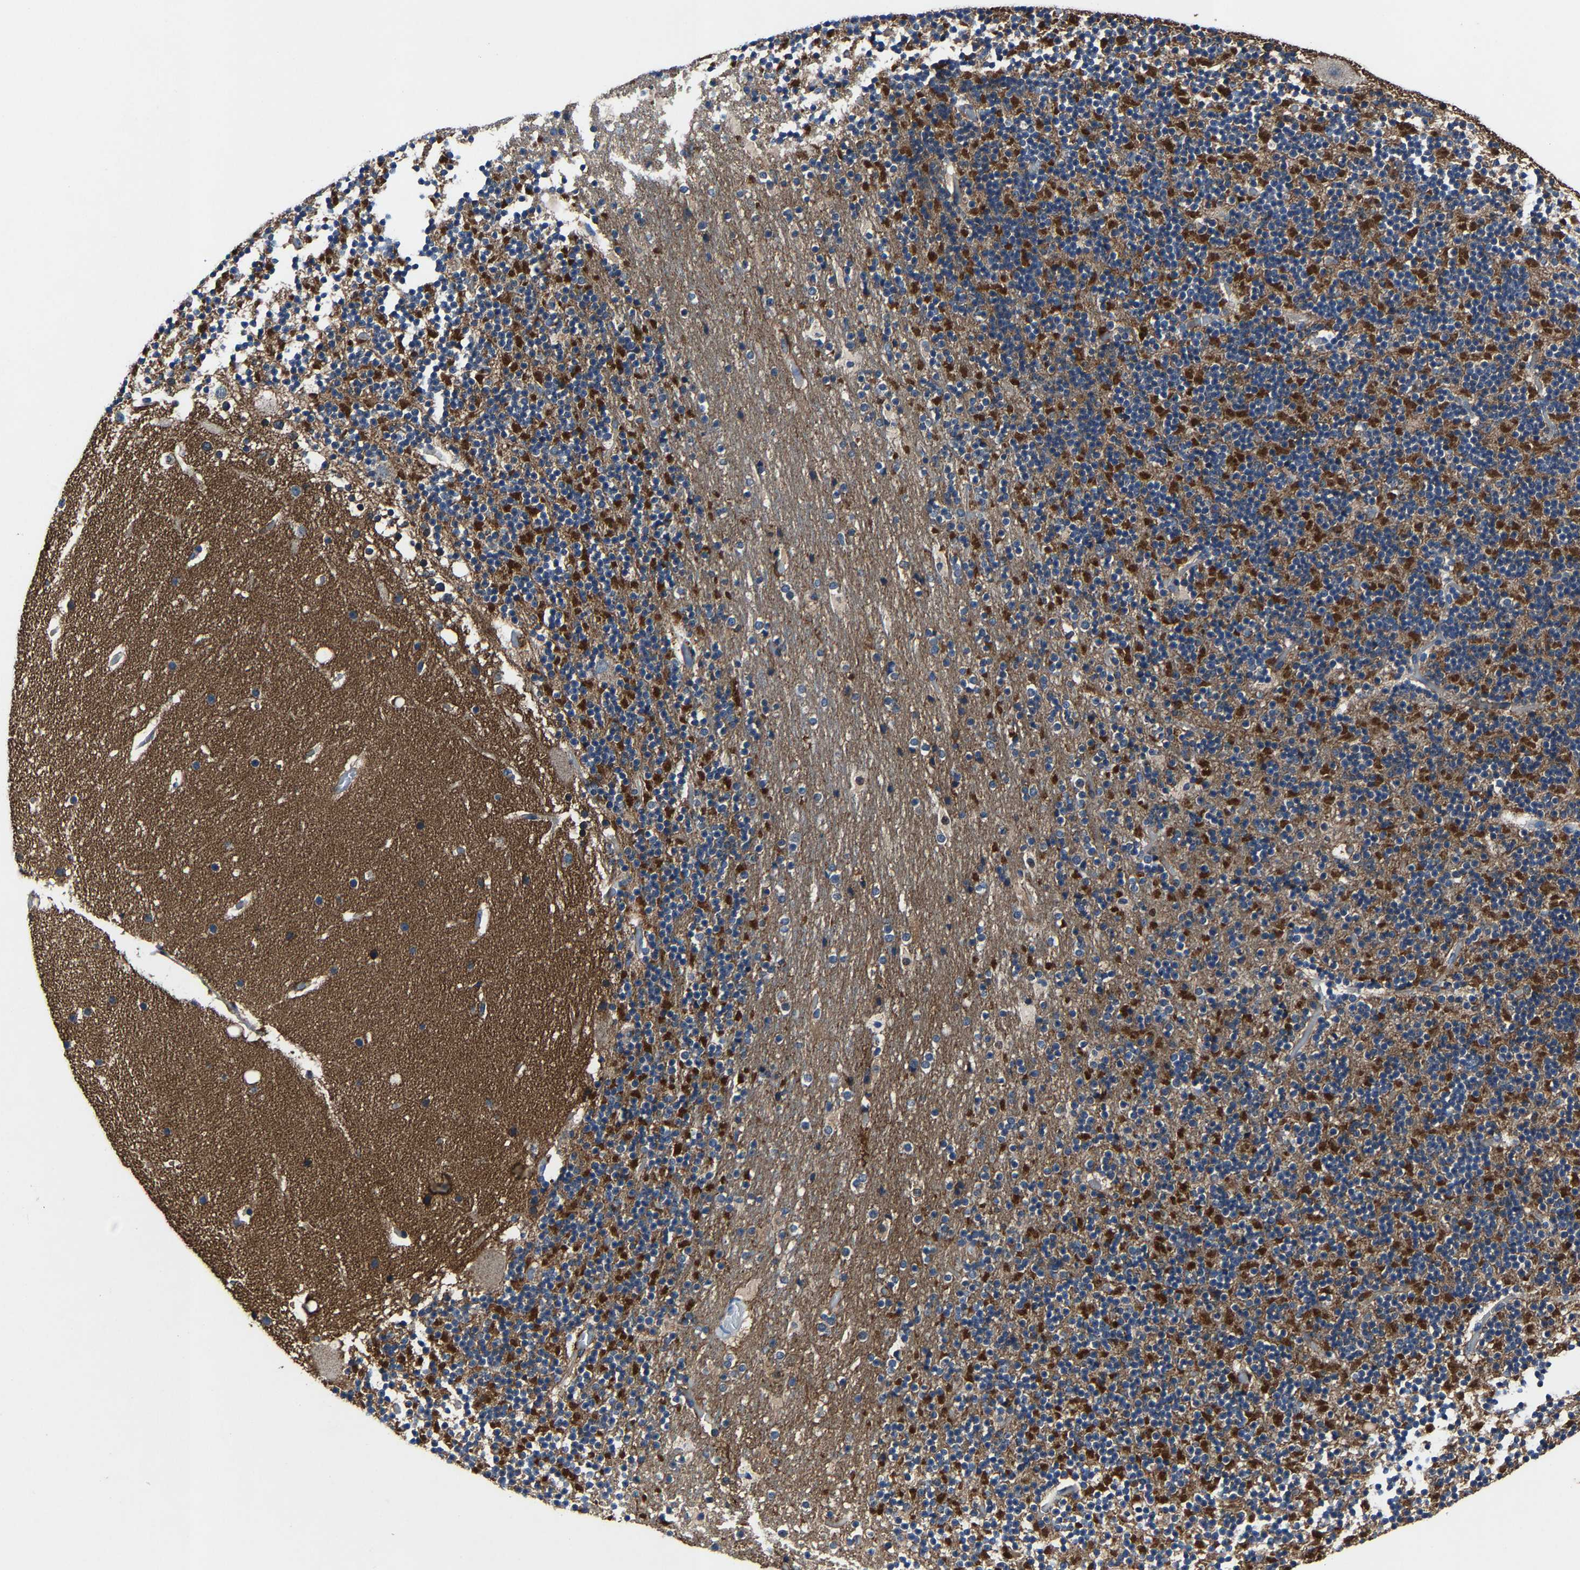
{"staining": {"intensity": "moderate", "quantity": "25%-75%", "location": "cytoplasmic/membranous"}, "tissue": "cerebellum", "cell_type": "Cells in granular layer", "image_type": "normal", "snomed": [{"axis": "morphology", "description": "Normal tissue, NOS"}, {"axis": "topography", "description": "Cerebellum"}], "caption": "Protein staining by immunohistochemistry (IHC) displays moderate cytoplasmic/membranous positivity in approximately 25%-75% of cells in granular layer in benign cerebellum. Immunohistochemistry (ihc) stains the protein of interest in brown and the nuclei are stained blue.", "gene": "KIAA1958", "patient": {"sex": "male", "age": 57}}